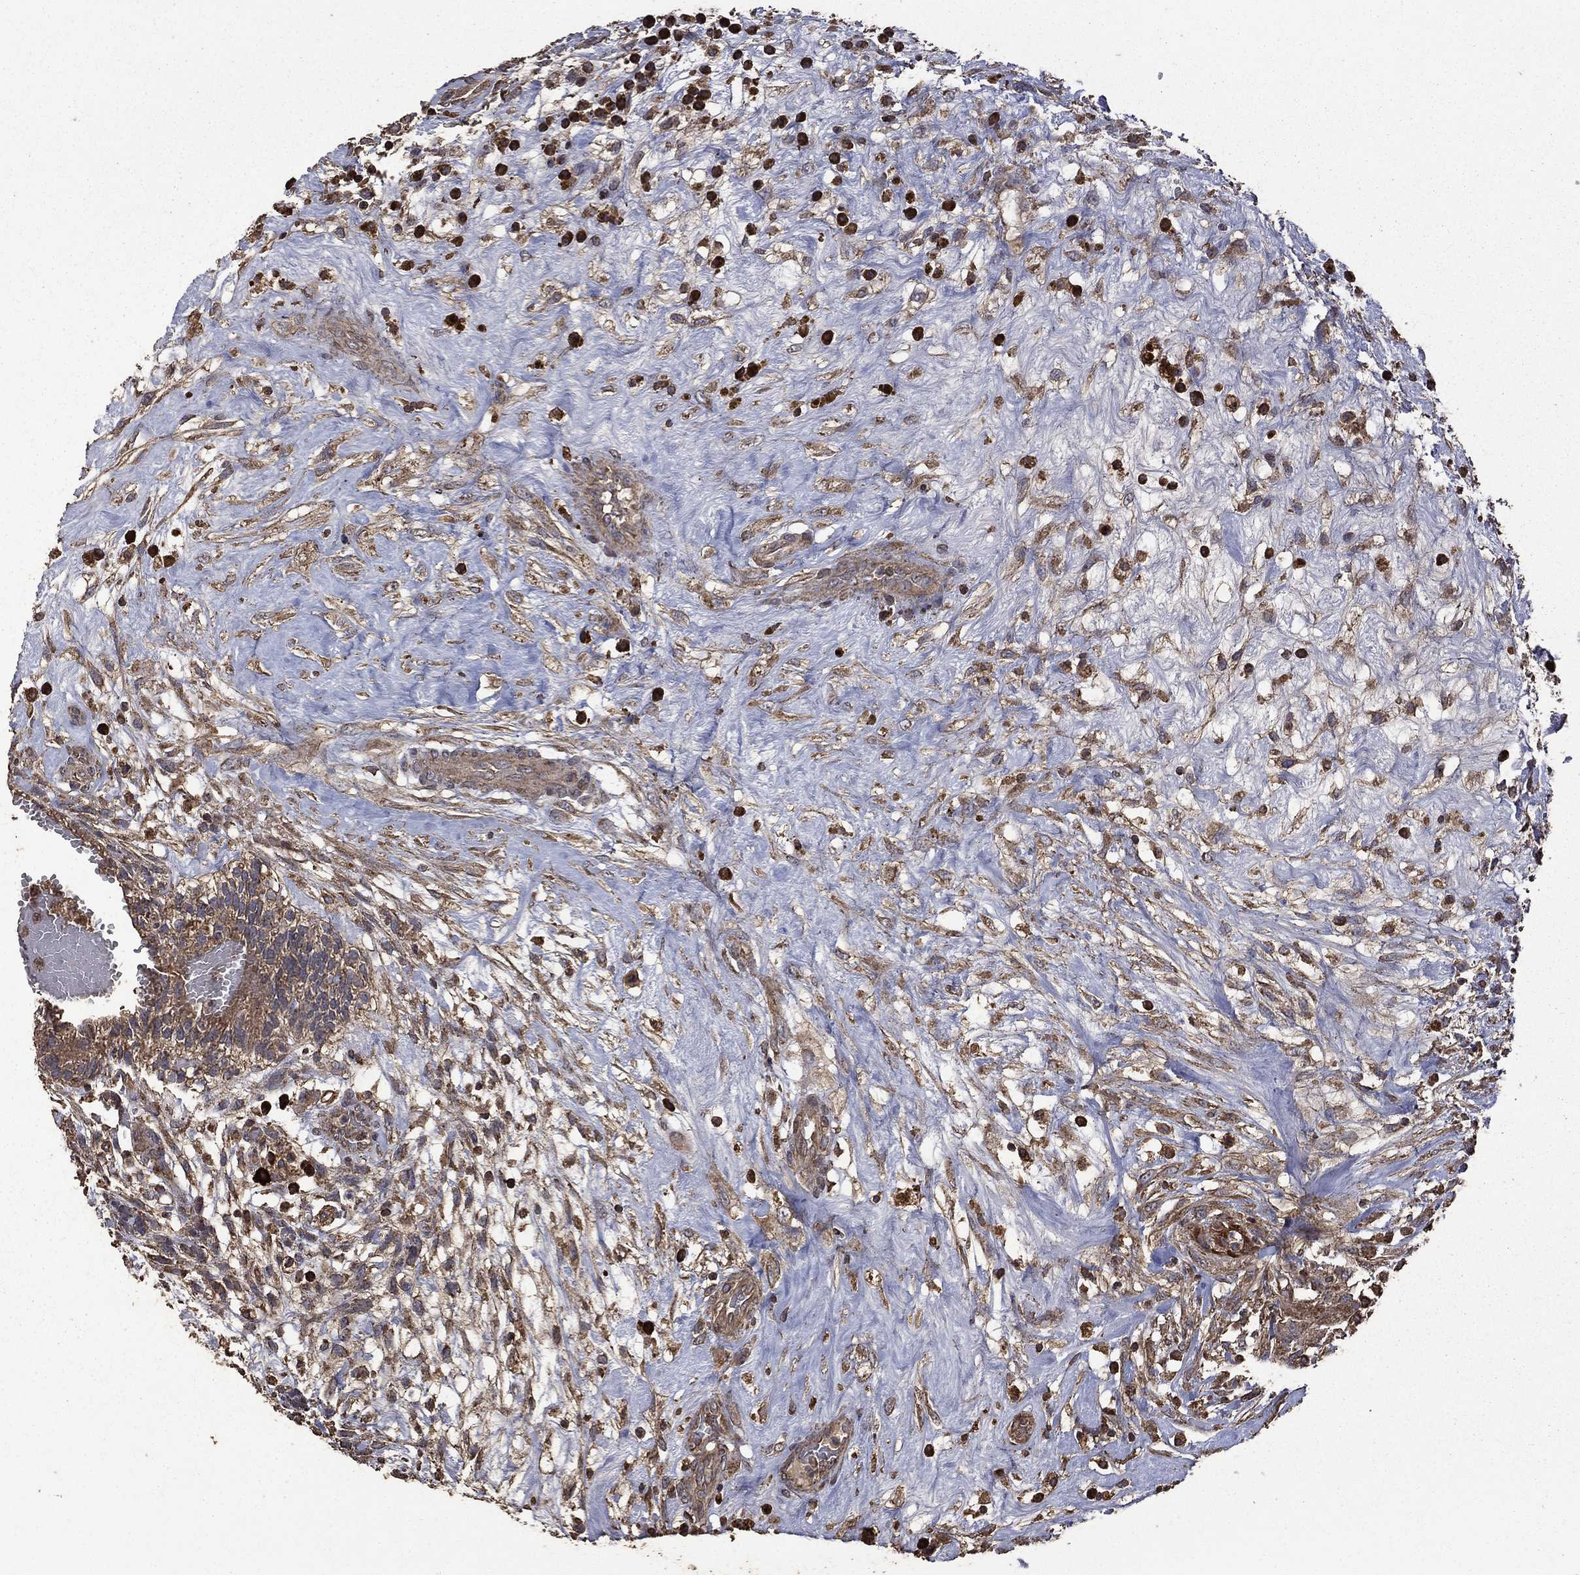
{"staining": {"intensity": "moderate", "quantity": ">75%", "location": "cytoplasmic/membranous"}, "tissue": "testis cancer", "cell_type": "Tumor cells", "image_type": "cancer", "snomed": [{"axis": "morphology", "description": "Normal tissue, NOS"}, {"axis": "morphology", "description": "Carcinoma, Embryonal, NOS"}, {"axis": "topography", "description": "Testis"}, {"axis": "topography", "description": "Epididymis"}], "caption": "Moderate cytoplasmic/membranous protein positivity is appreciated in about >75% of tumor cells in testis embryonal carcinoma.", "gene": "METTL27", "patient": {"sex": "male", "age": 32}}